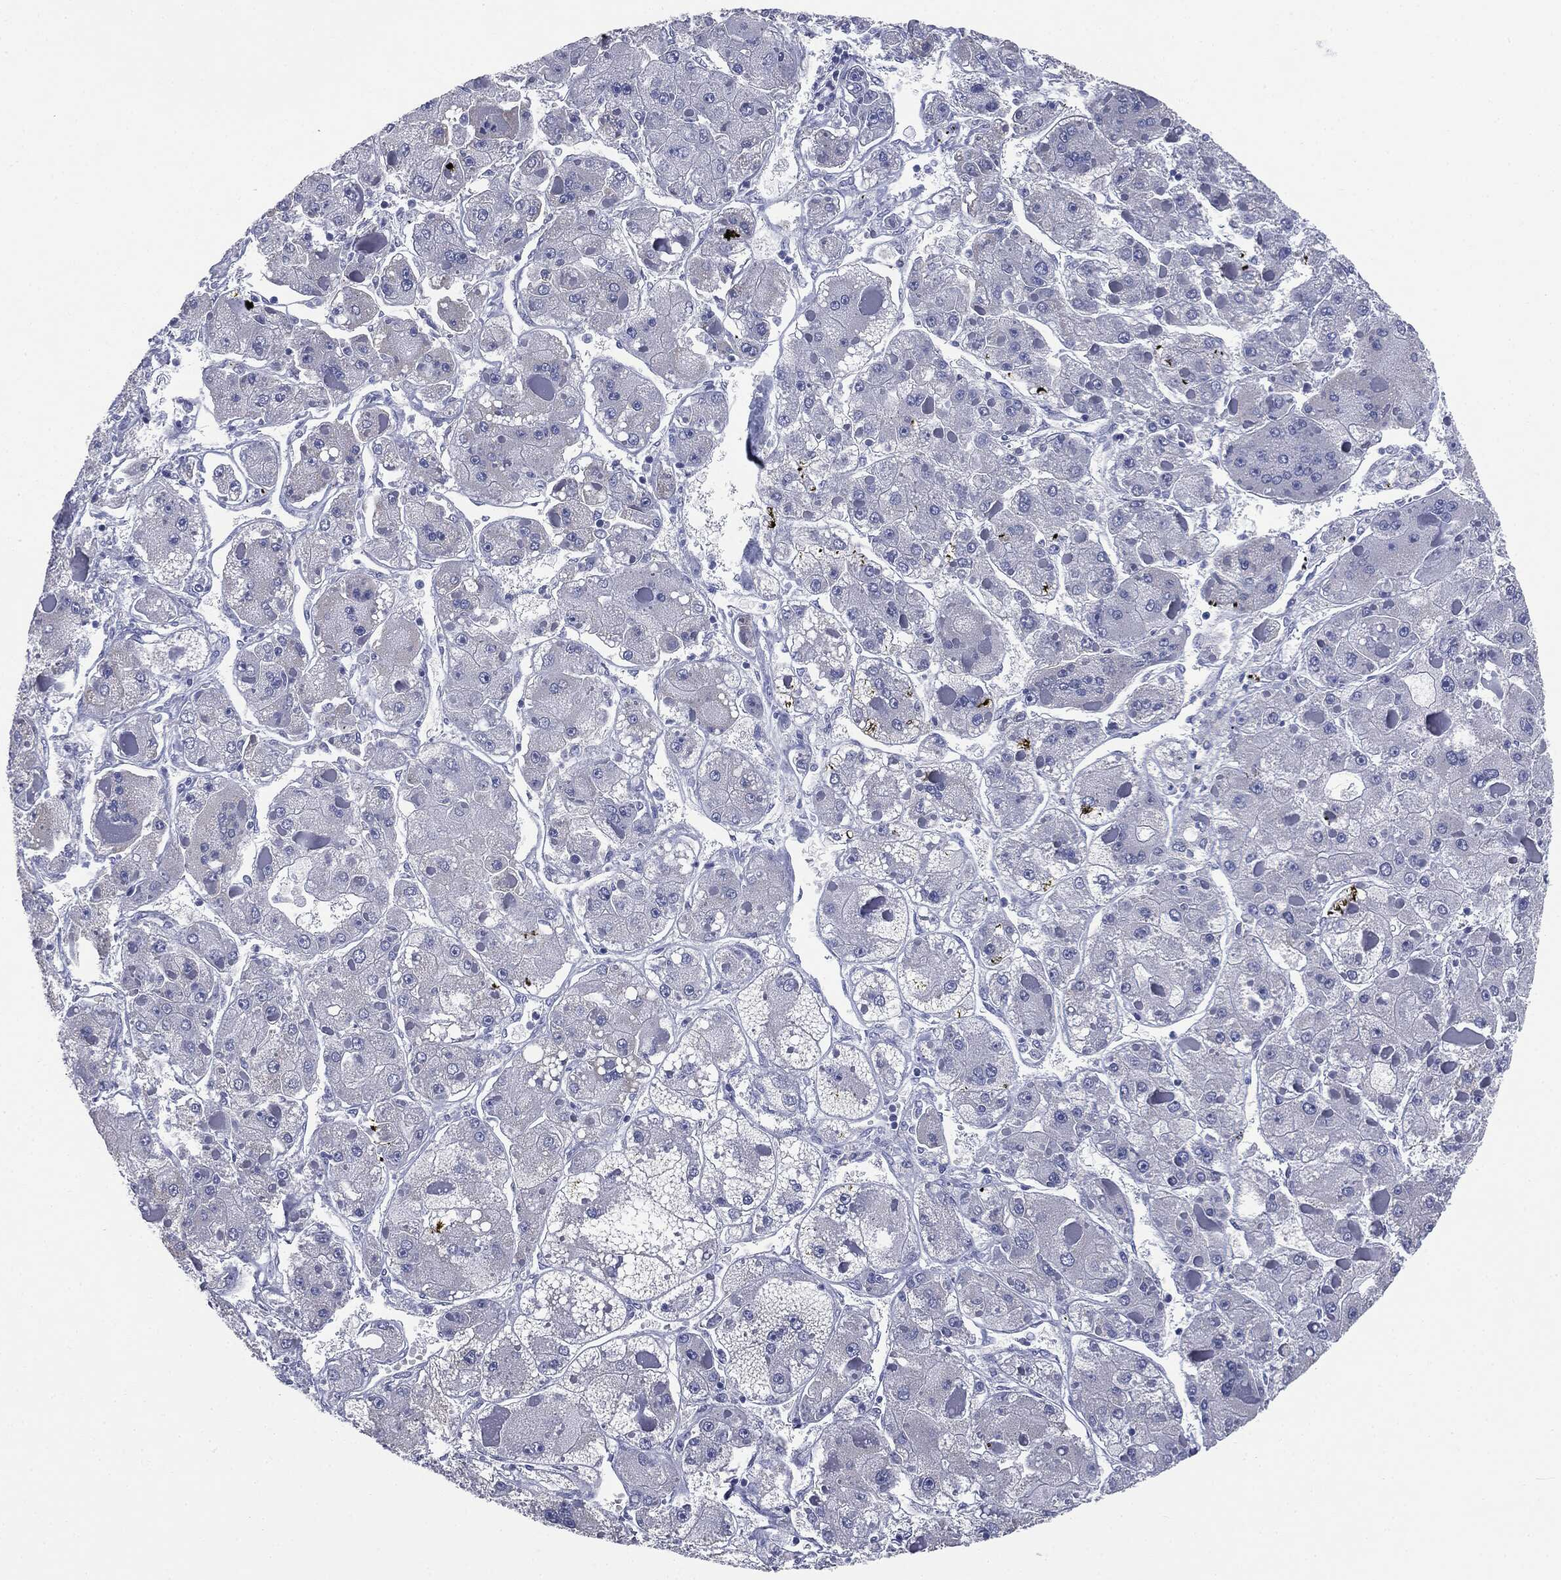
{"staining": {"intensity": "negative", "quantity": "none", "location": "none"}, "tissue": "liver cancer", "cell_type": "Tumor cells", "image_type": "cancer", "snomed": [{"axis": "morphology", "description": "Carcinoma, Hepatocellular, NOS"}, {"axis": "topography", "description": "Liver"}], "caption": "IHC of hepatocellular carcinoma (liver) demonstrates no positivity in tumor cells.", "gene": "ATP2A1", "patient": {"sex": "female", "age": 73}}